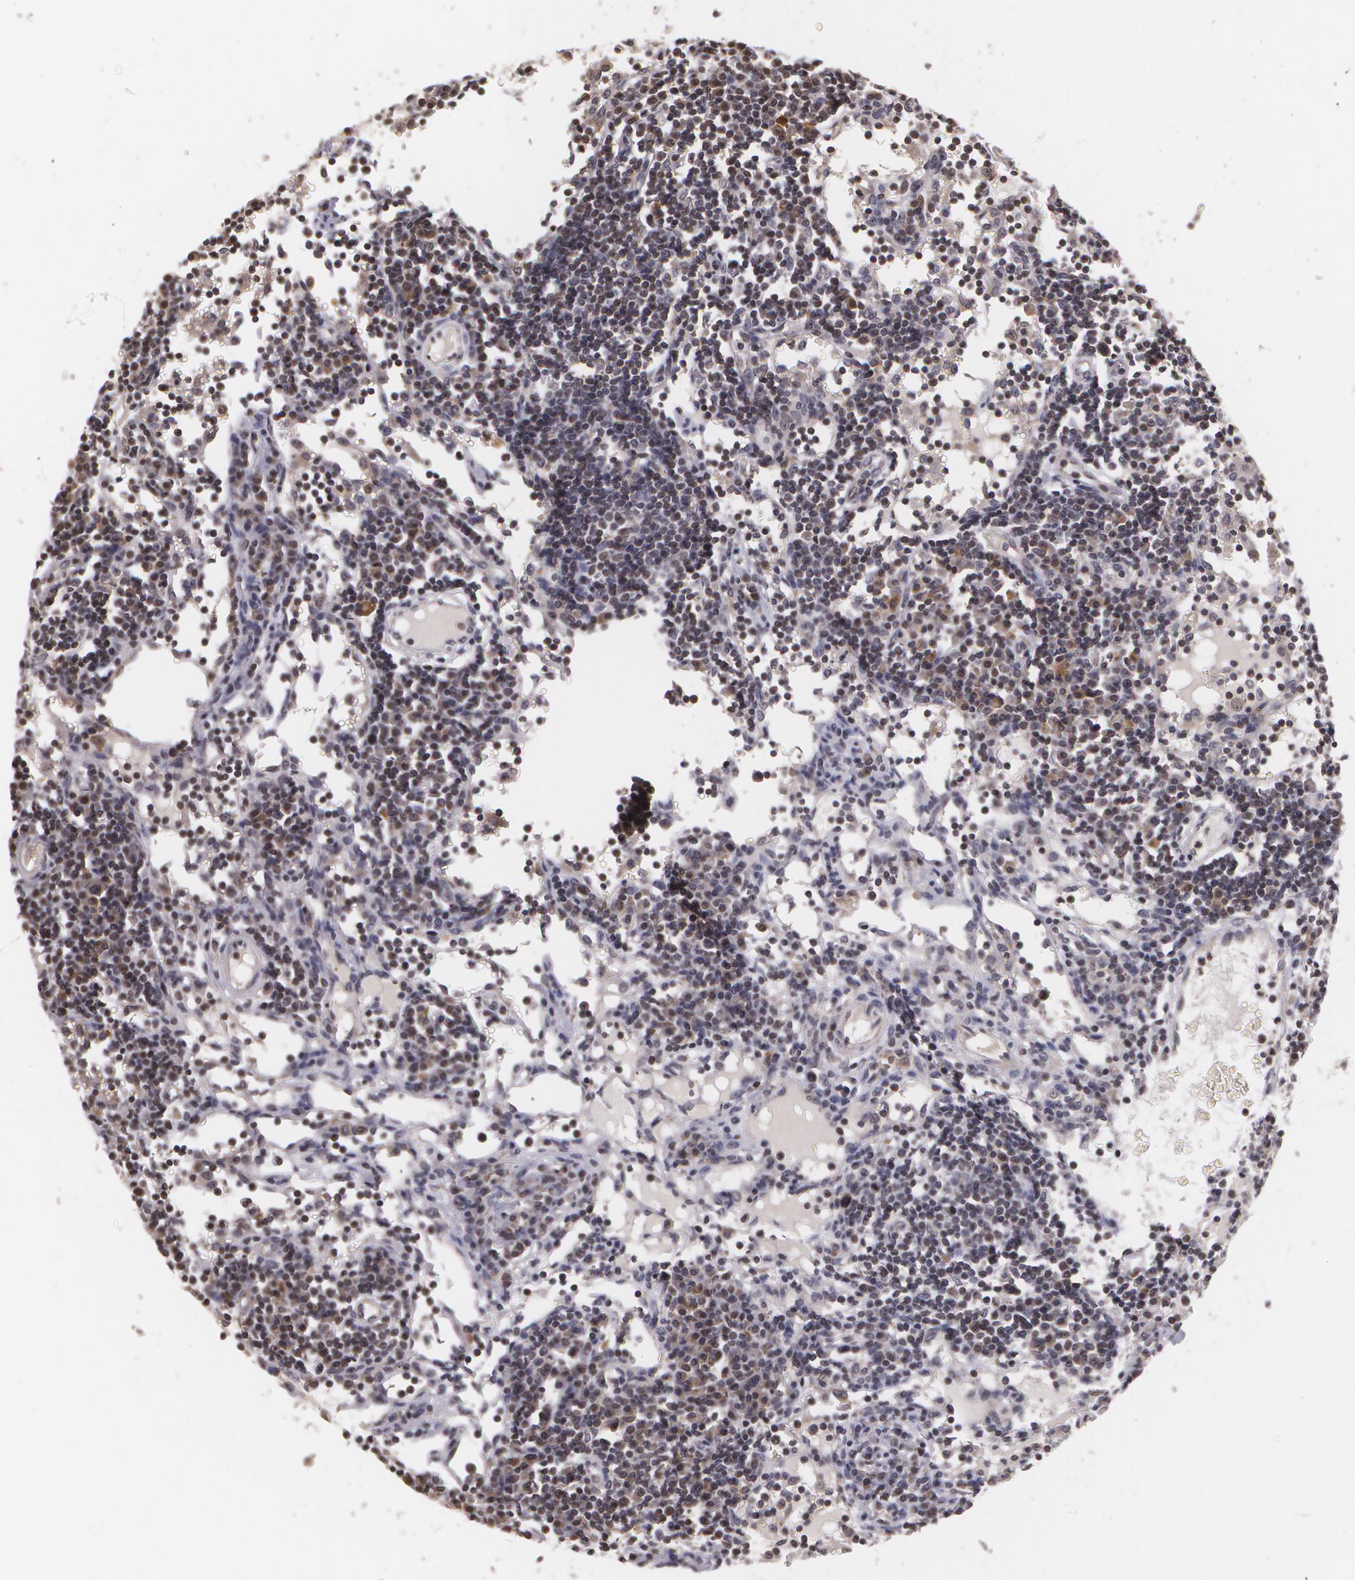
{"staining": {"intensity": "weak", "quantity": "<25%", "location": "nuclear"}, "tissue": "lymph node", "cell_type": "Germinal center cells", "image_type": "normal", "snomed": [{"axis": "morphology", "description": "Normal tissue, NOS"}, {"axis": "topography", "description": "Lymph node"}], "caption": "Germinal center cells show no significant protein staining in benign lymph node.", "gene": "VAV3", "patient": {"sex": "female", "age": 55}}